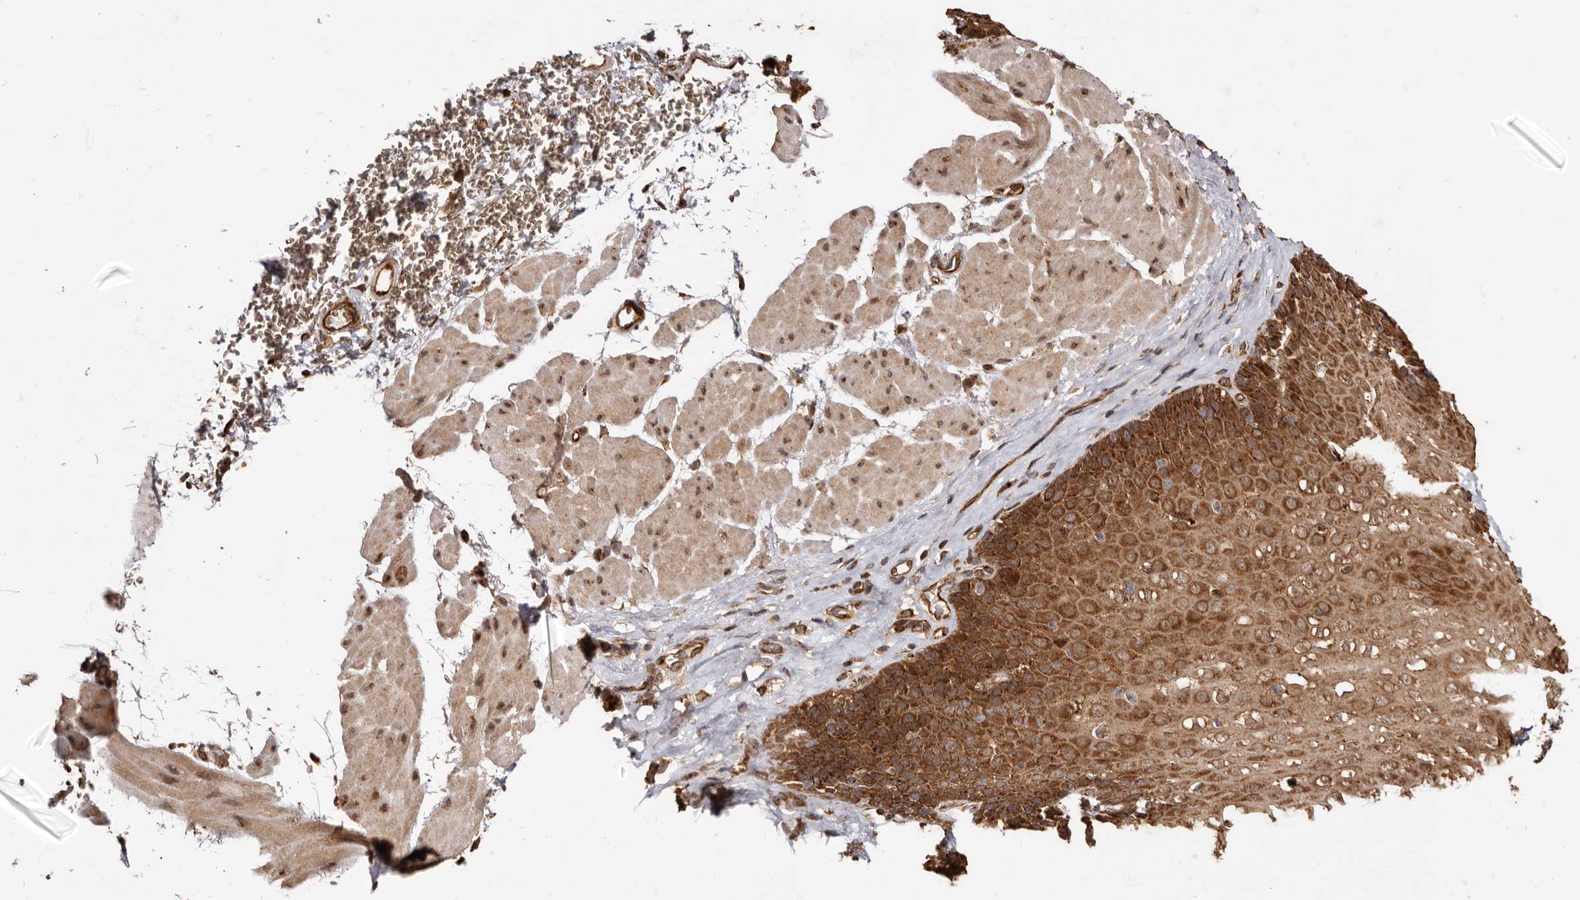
{"staining": {"intensity": "strong", "quantity": ">75%", "location": "cytoplasmic/membranous,nuclear"}, "tissue": "esophagus", "cell_type": "Squamous epithelial cells", "image_type": "normal", "snomed": [{"axis": "morphology", "description": "Normal tissue, NOS"}, {"axis": "topography", "description": "Esophagus"}], "caption": "Protein analysis of benign esophagus exhibits strong cytoplasmic/membranous,nuclear expression in approximately >75% of squamous epithelial cells. The staining was performed using DAB (3,3'-diaminobenzidine) to visualize the protein expression in brown, while the nuclei were stained in blue with hematoxylin (Magnification: 20x).", "gene": "GPR27", "patient": {"sex": "female", "age": 66}}